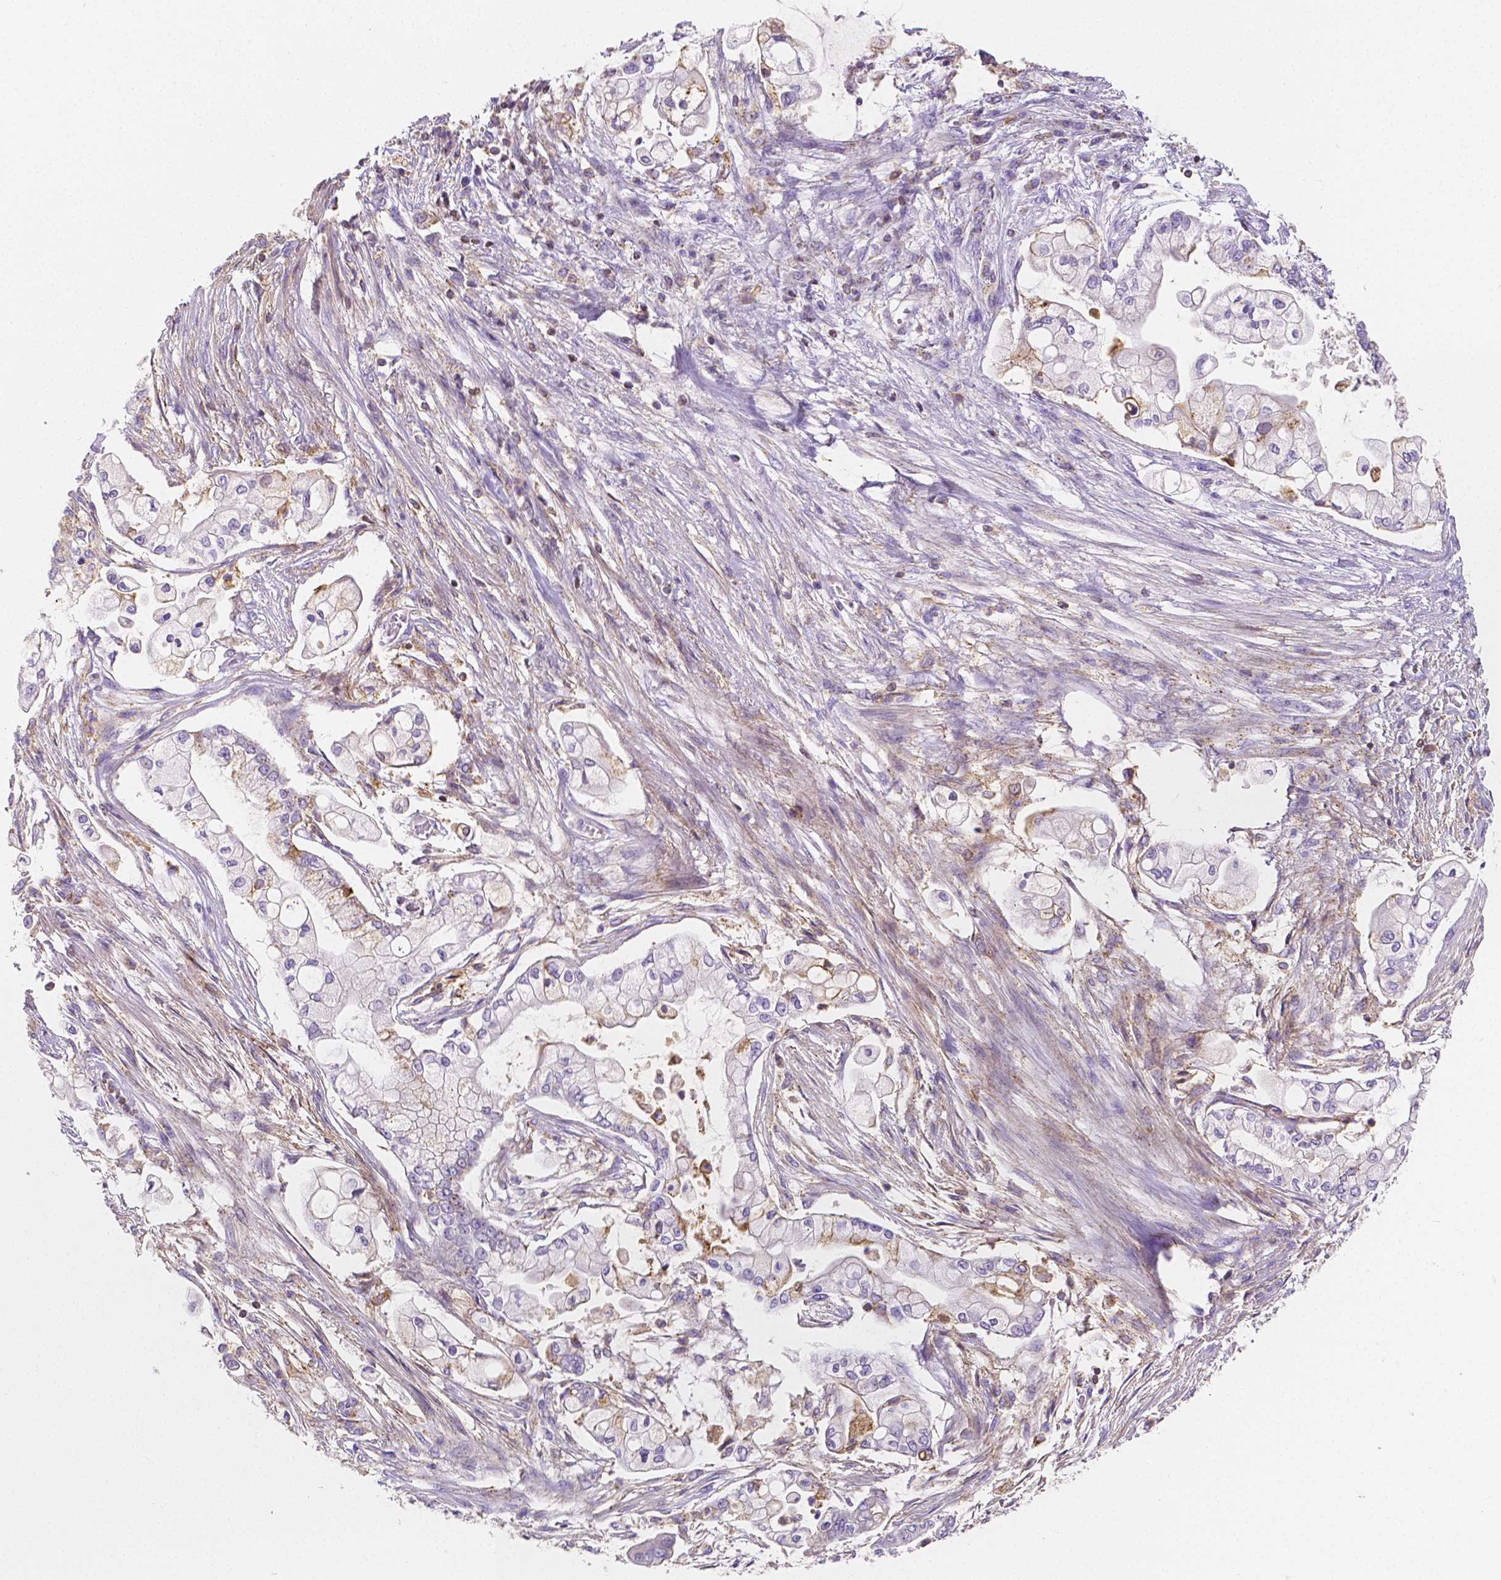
{"staining": {"intensity": "weak", "quantity": "<25%", "location": "cytoplasmic/membranous"}, "tissue": "pancreatic cancer", "cell_type": "Tumor cells", "image_type": "cancer", "snomed": [{"axis": "morphology", "description": "Adenocarcinoma, NOS"}, {"axis": "topography", "description": "Pancreas"}], "caption": "An IHC image of pancreatic cancer is shown. There is no staining in tumor cells of pancreatic cancer.", "gene": "GABRD", "patient": {"sex": "female", "age": 69}}